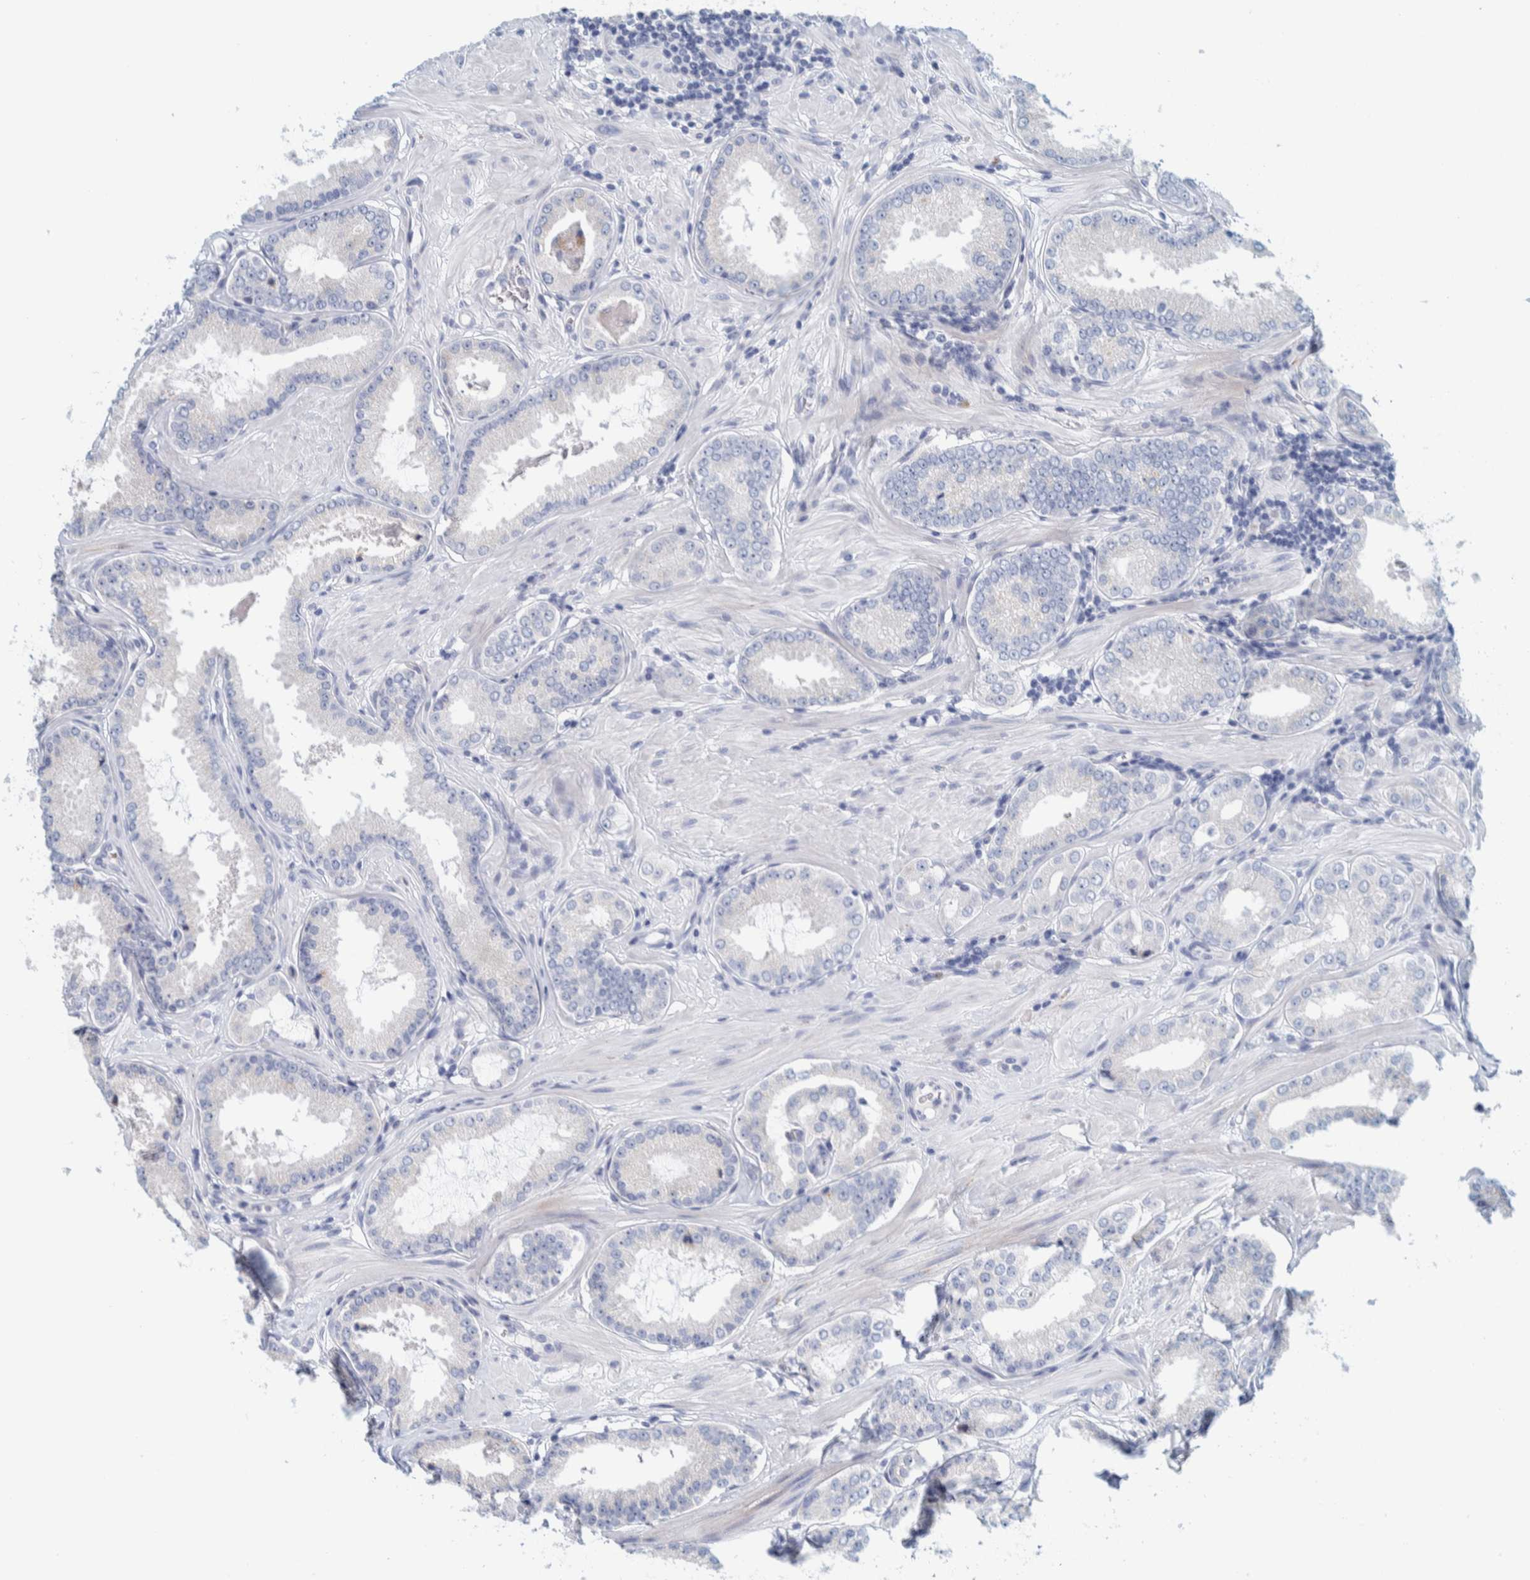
{"staining": {"intensity": "negative", "quantity": "none", "location": "none"}, "tissue": "prostate cancer", "cell_type": "Tumor cells", "image_type": "cancer", "snomed": [{"axis": "morphology", "description": "Adenocarcinoma, Low grade"}, {"axis": "topography", "description": "Prostate"}], "caption": "DAB immunohistochemical staining of prostate cancer demonstrates no significant staining in tumor cells.", "gene": "MOG", "patient": {"sex": "male", "age": 62}}